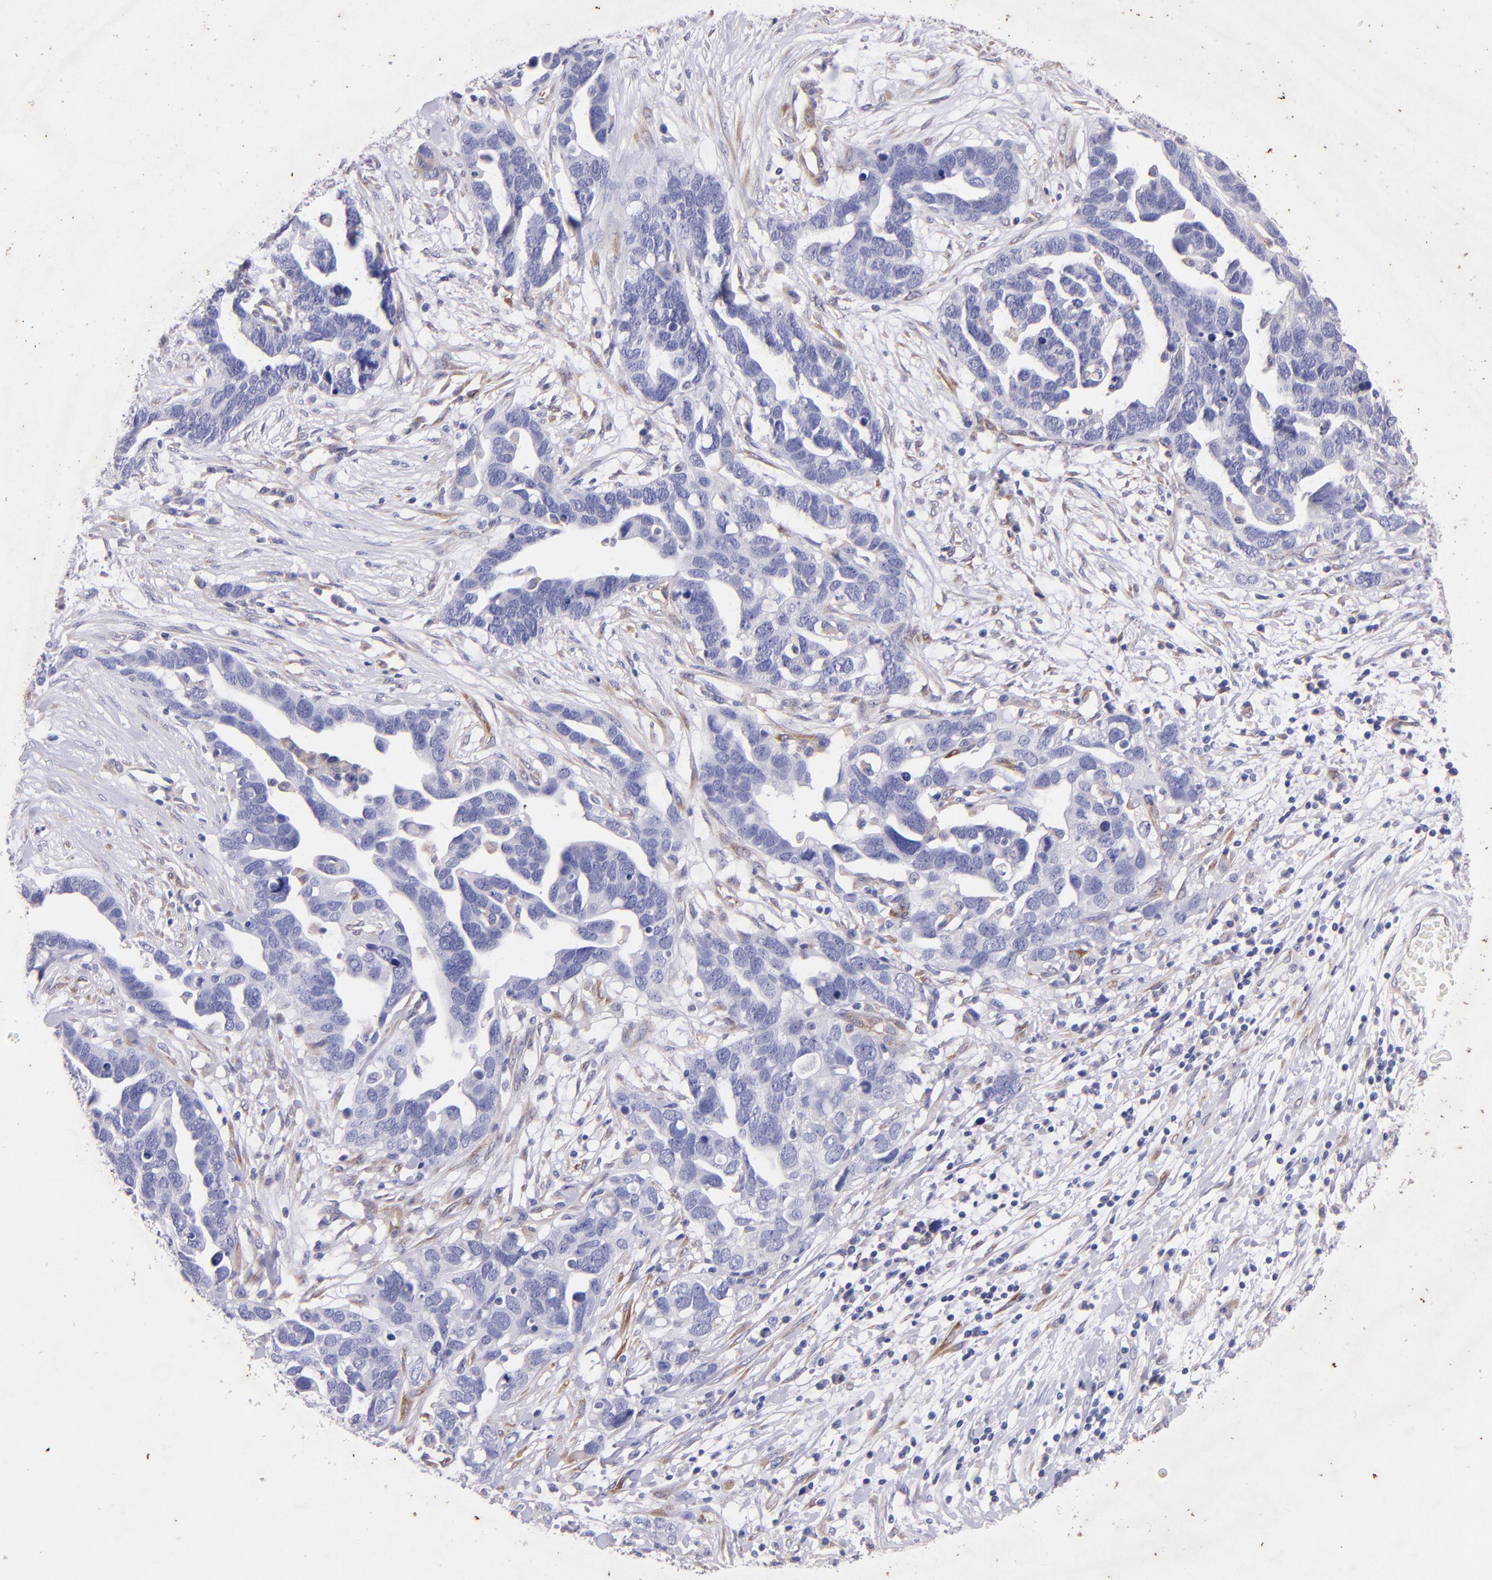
{"staining": {"intensity": "negative", "quantity": "none", "location": "none"}, "tissue": "ovarian cancer", "cell_type": "Tumor cells", "image_type": "cancer", "snomed": [{"axis": "morphology", "description": "Cystadenocarcinoma, serous, NOS"}, {"axis": "topography", "description": "Ovary"}], "caption": "This is an immunohistochemistry micrograph of serous cystadenocarcinoma (ovarian). There is no staining in tumor cells.", "gene": "RET", "patient": {"sex": "female", "age": 54}}